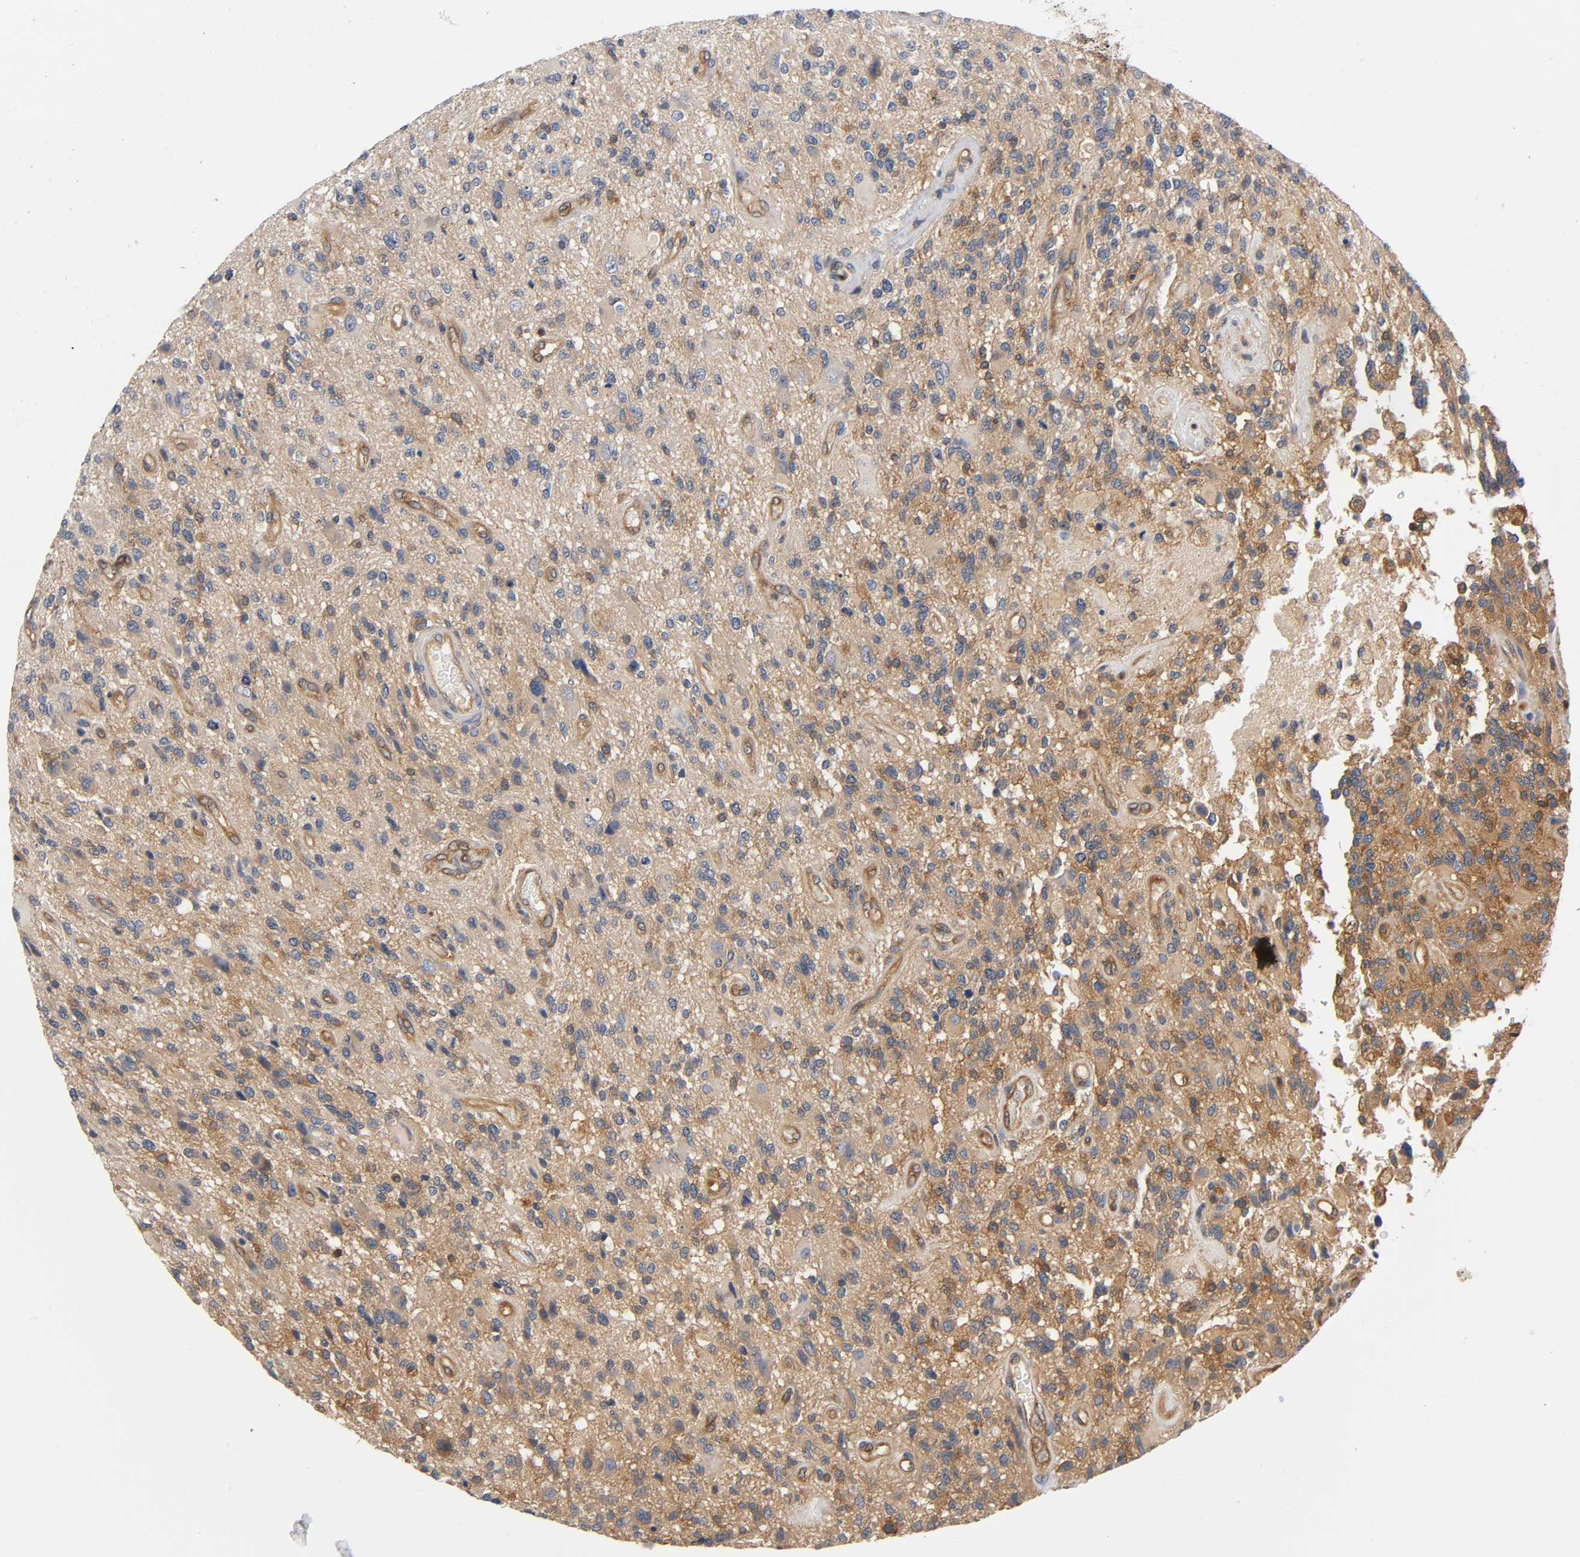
{"staining": {"intensity": "moderate", "quantity": ">75%", "location": "cytoplasmic/membranous"}, "tissue": "glioma", "cell_type": "Tumor cells", "image_type": "cancer", "snomed": [{"axis": "morphology", "description": "Normal tissue, NOS"}, {"axis": "morphology", "description": "Glioma, malignant, High grade"}, {"axis": "topography", "description": "Cerebral cortex"}], "caption": "Protein expression analysis of malignant glioma (high-grade) demonstrates moderate cytoplasmic/membranous staining in about >75% of tumor cells.", "gene": "PRKAB1", "patient": {"sex": "male", "age": 75}}